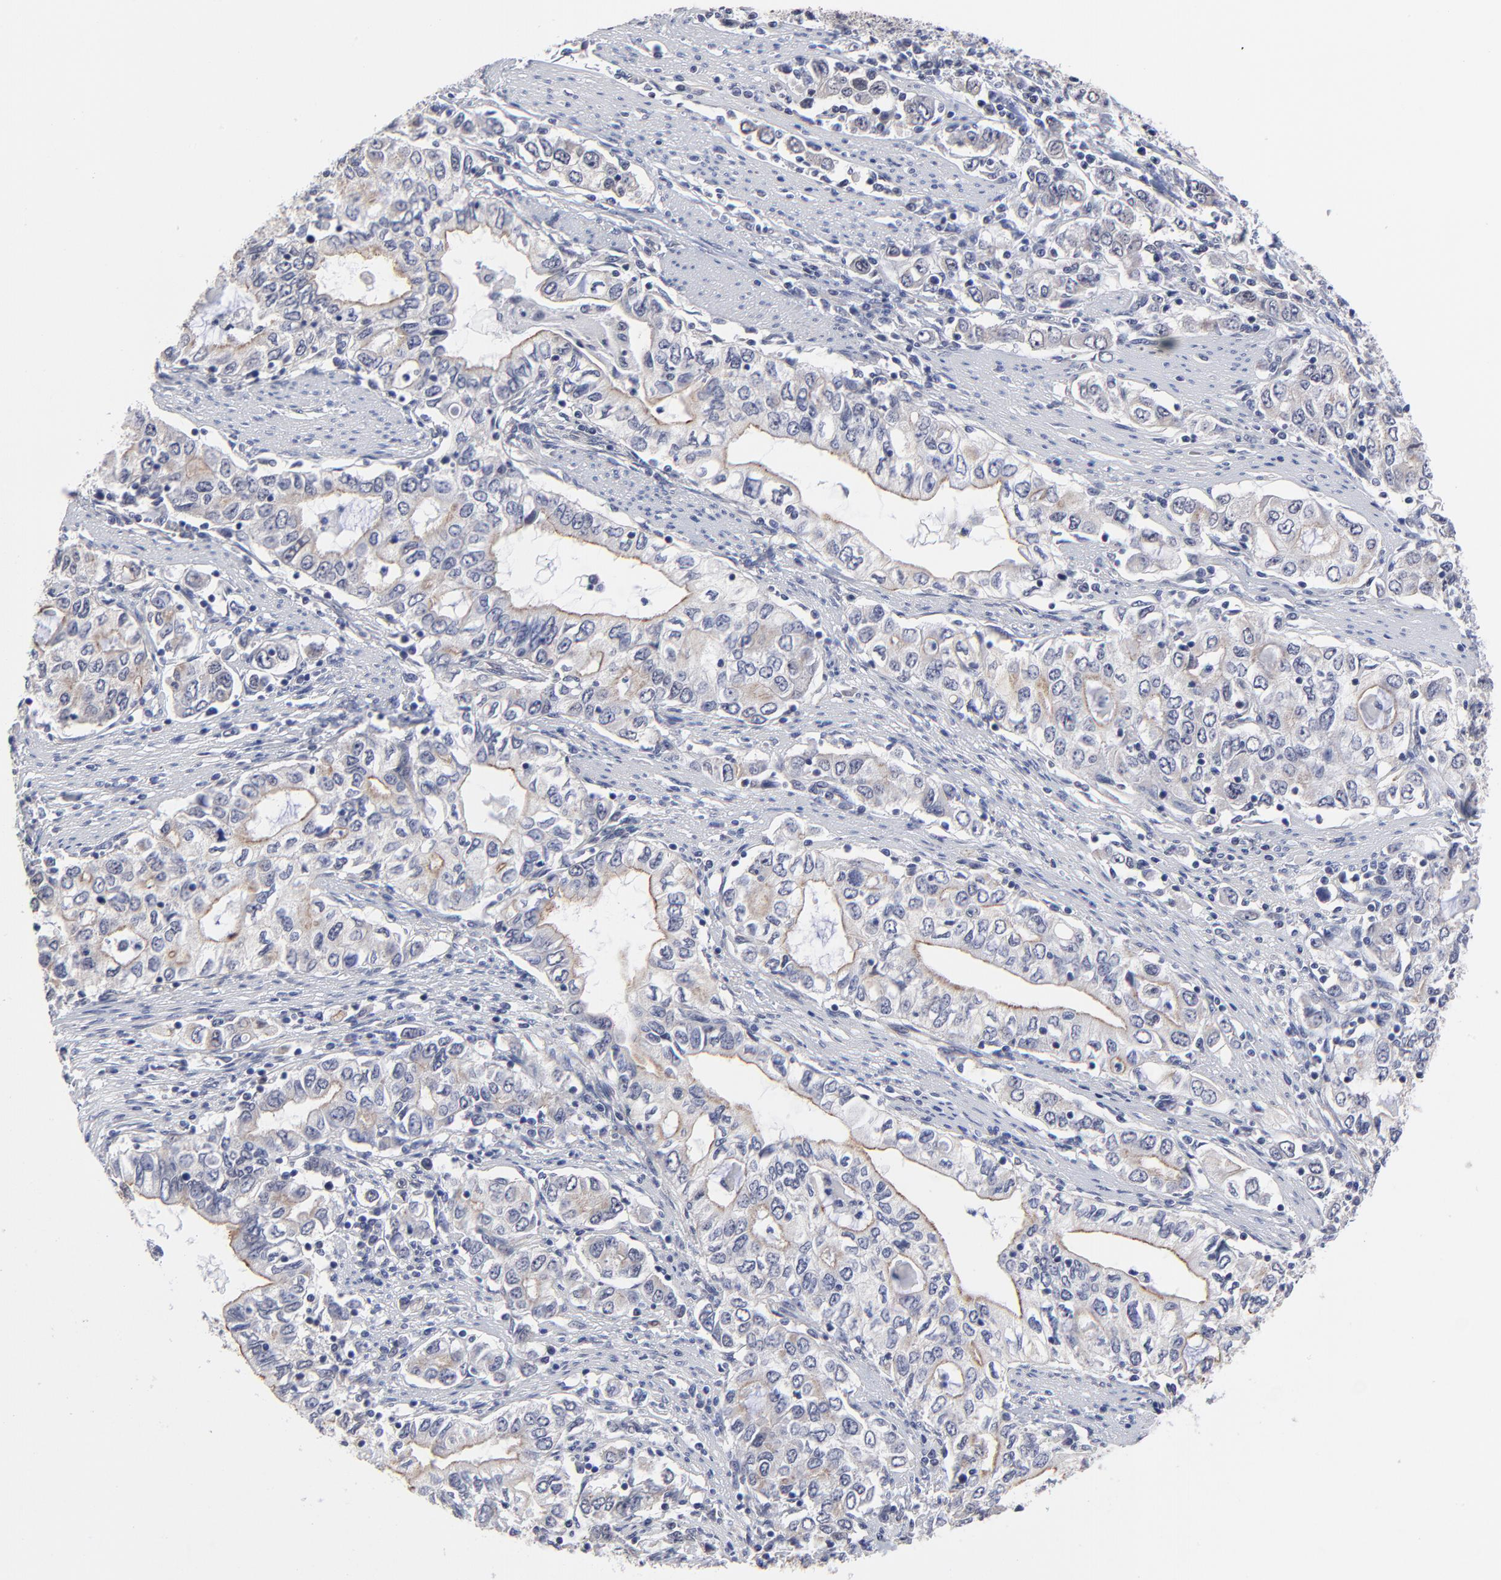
{"staining": {"intensity": "weak", "quantity": ">75%", "location": "cytoplasmic/membranous"}, "tissue": "stomach cancer", "cell_type": "Tumor cells", "image_type": "cancer", "snomed": [{"axis": "morphology", "description": "Adenocarcinoma, NOS"}, {"axis": "topography", "description": "Stomach, lower"}], "caption": "The photomicrograph exhibits immunohistochemical staining of stomach cancer (adenocarcinoma). There is weak cytoplasmic/membranous staining is appreciated in about >75% of tumor cells.", "gene": "FBXO8", "patient": {"sex": "female", "age": 72}}